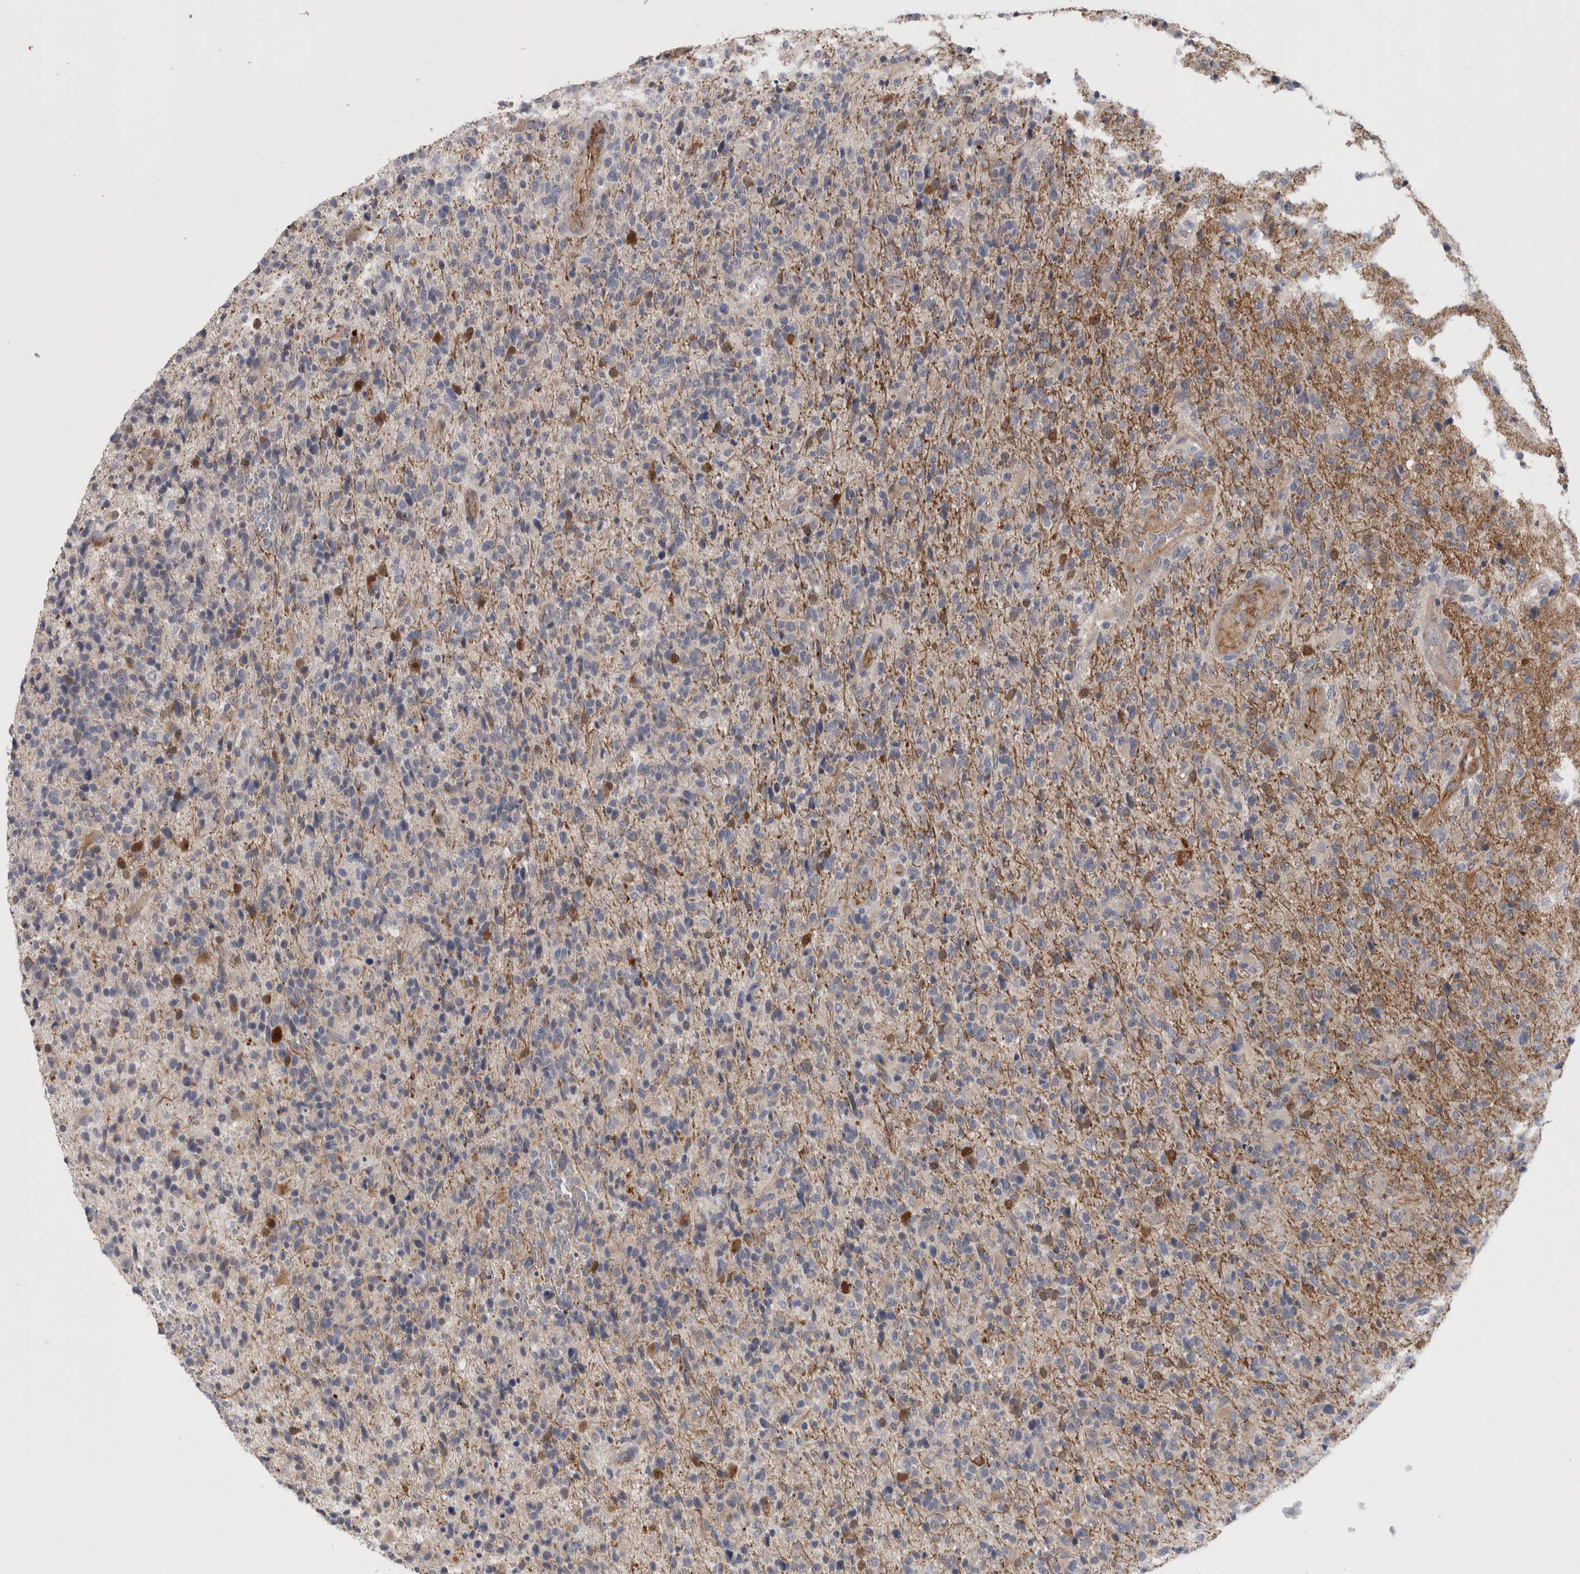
{"staining": {"intensity": "weak", "quantity": "<25%", "location": "cytoplasmic/membranous"}, "tissue": "glioma", "cell_type": "Tumor cells", "image_type": "cancer", "snomed": [{"axis": "morphology", "description": "Glioma, malignant, High grade"}, {"axis": "topography", "description": "Brain"}], "caption": "Immunohistochemistry (IHC) micrograph of human glioma stained for a protein (brown), which reveals no positivity in tumor cells. (DAB immunohistochemistry (IHC) visualized using brightfield microscopy, high magnification).", "gene": "ACOT7", "patient": {"sex": "male", "age": 72}}